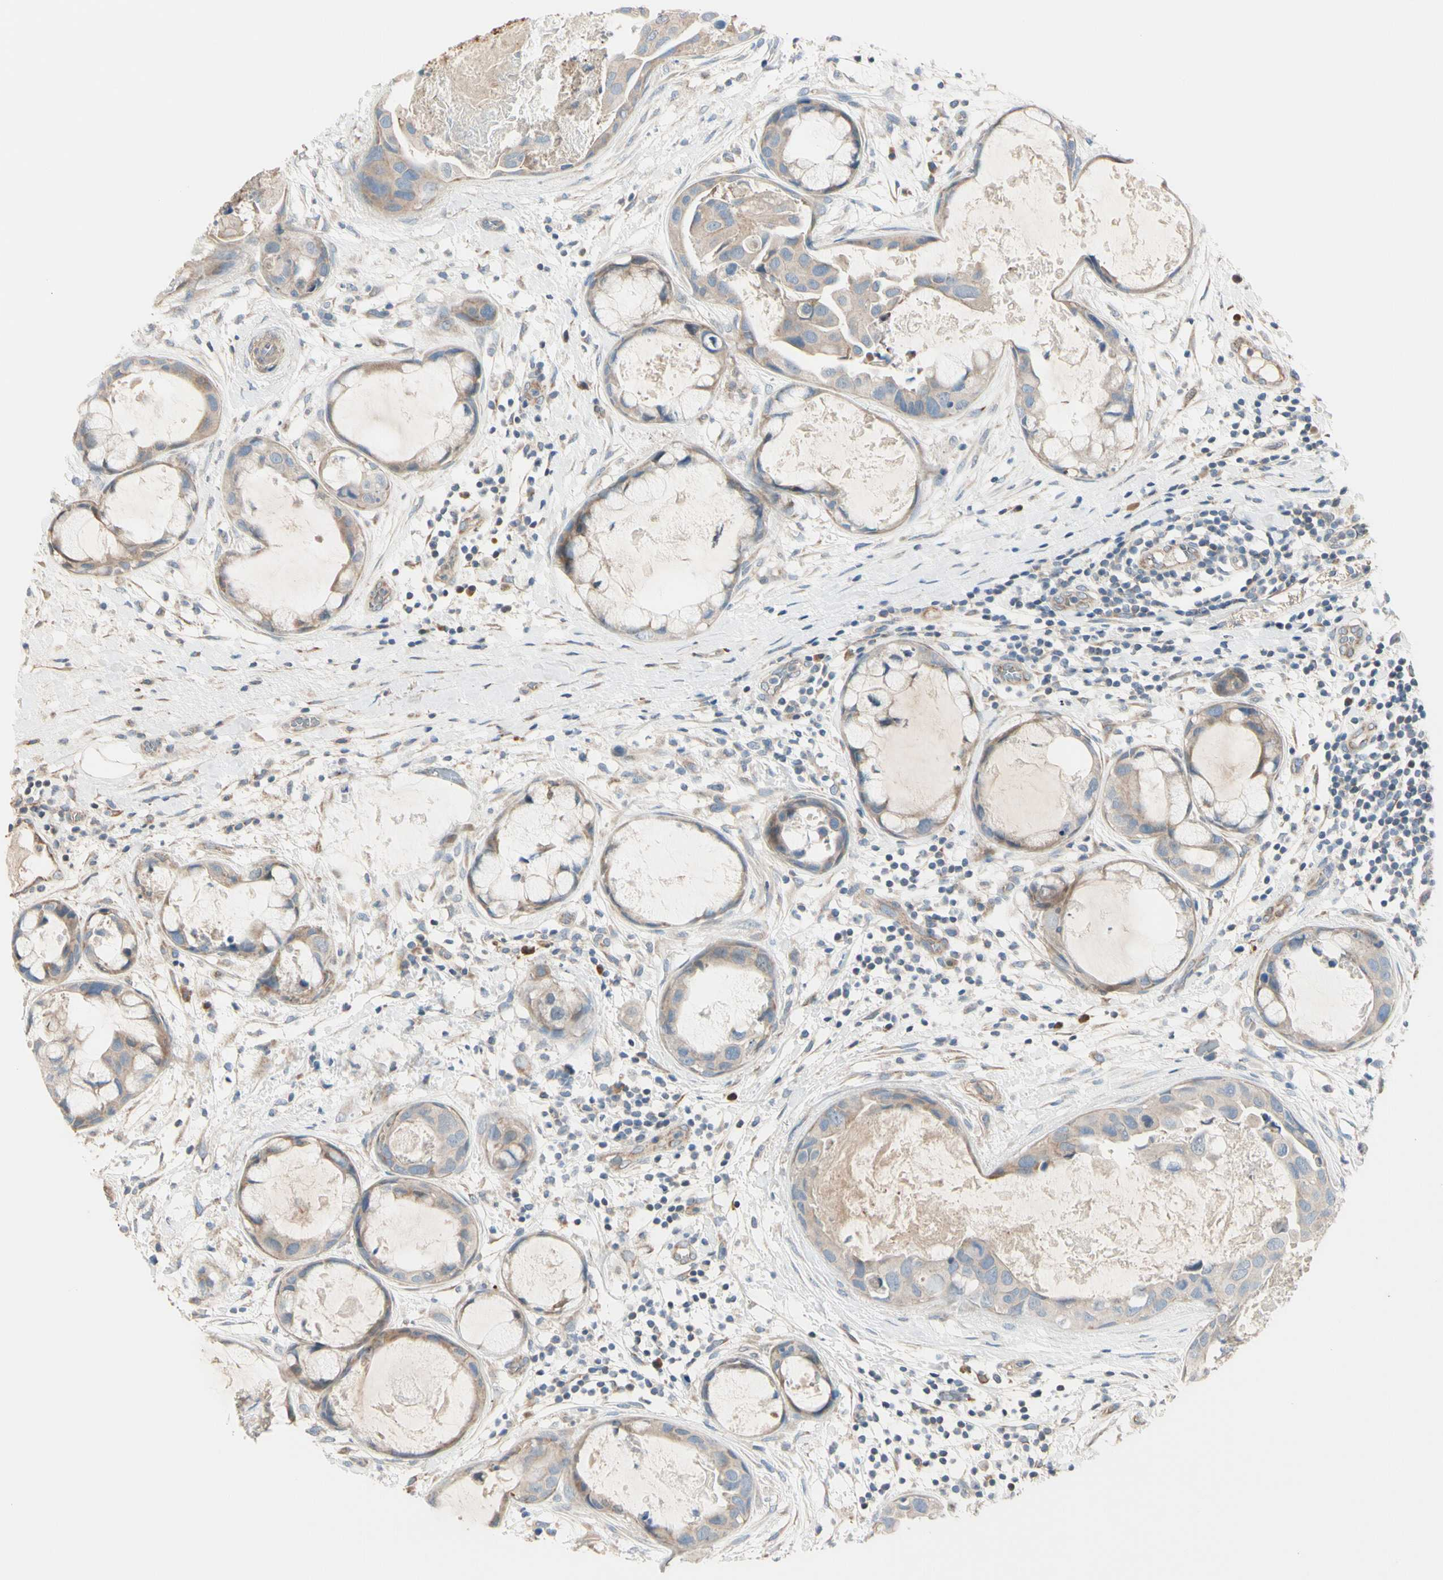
{"staining": {"intensity": "weak", "quantity": ">75%", "location": "cytoplasmic/membranous"}, "tissue": "breast cancer", "cell_type": "Tumor cells", "image_type": "cancer", "snomed": [{"axis": "morphology", "description": "Duct carcinoma"}, {"axis": "topography", "description": "Breast"}], "caption": "Immunohistochemical staining of human breast infiltrating ductal carcinoma exhibits weak cytoplasmic/membranous protein expression in about >75% of tumor cells. Nuclei are stained in blue.", "gene": "EPHA3", "patient": {"sex": "female", "age": 40}}